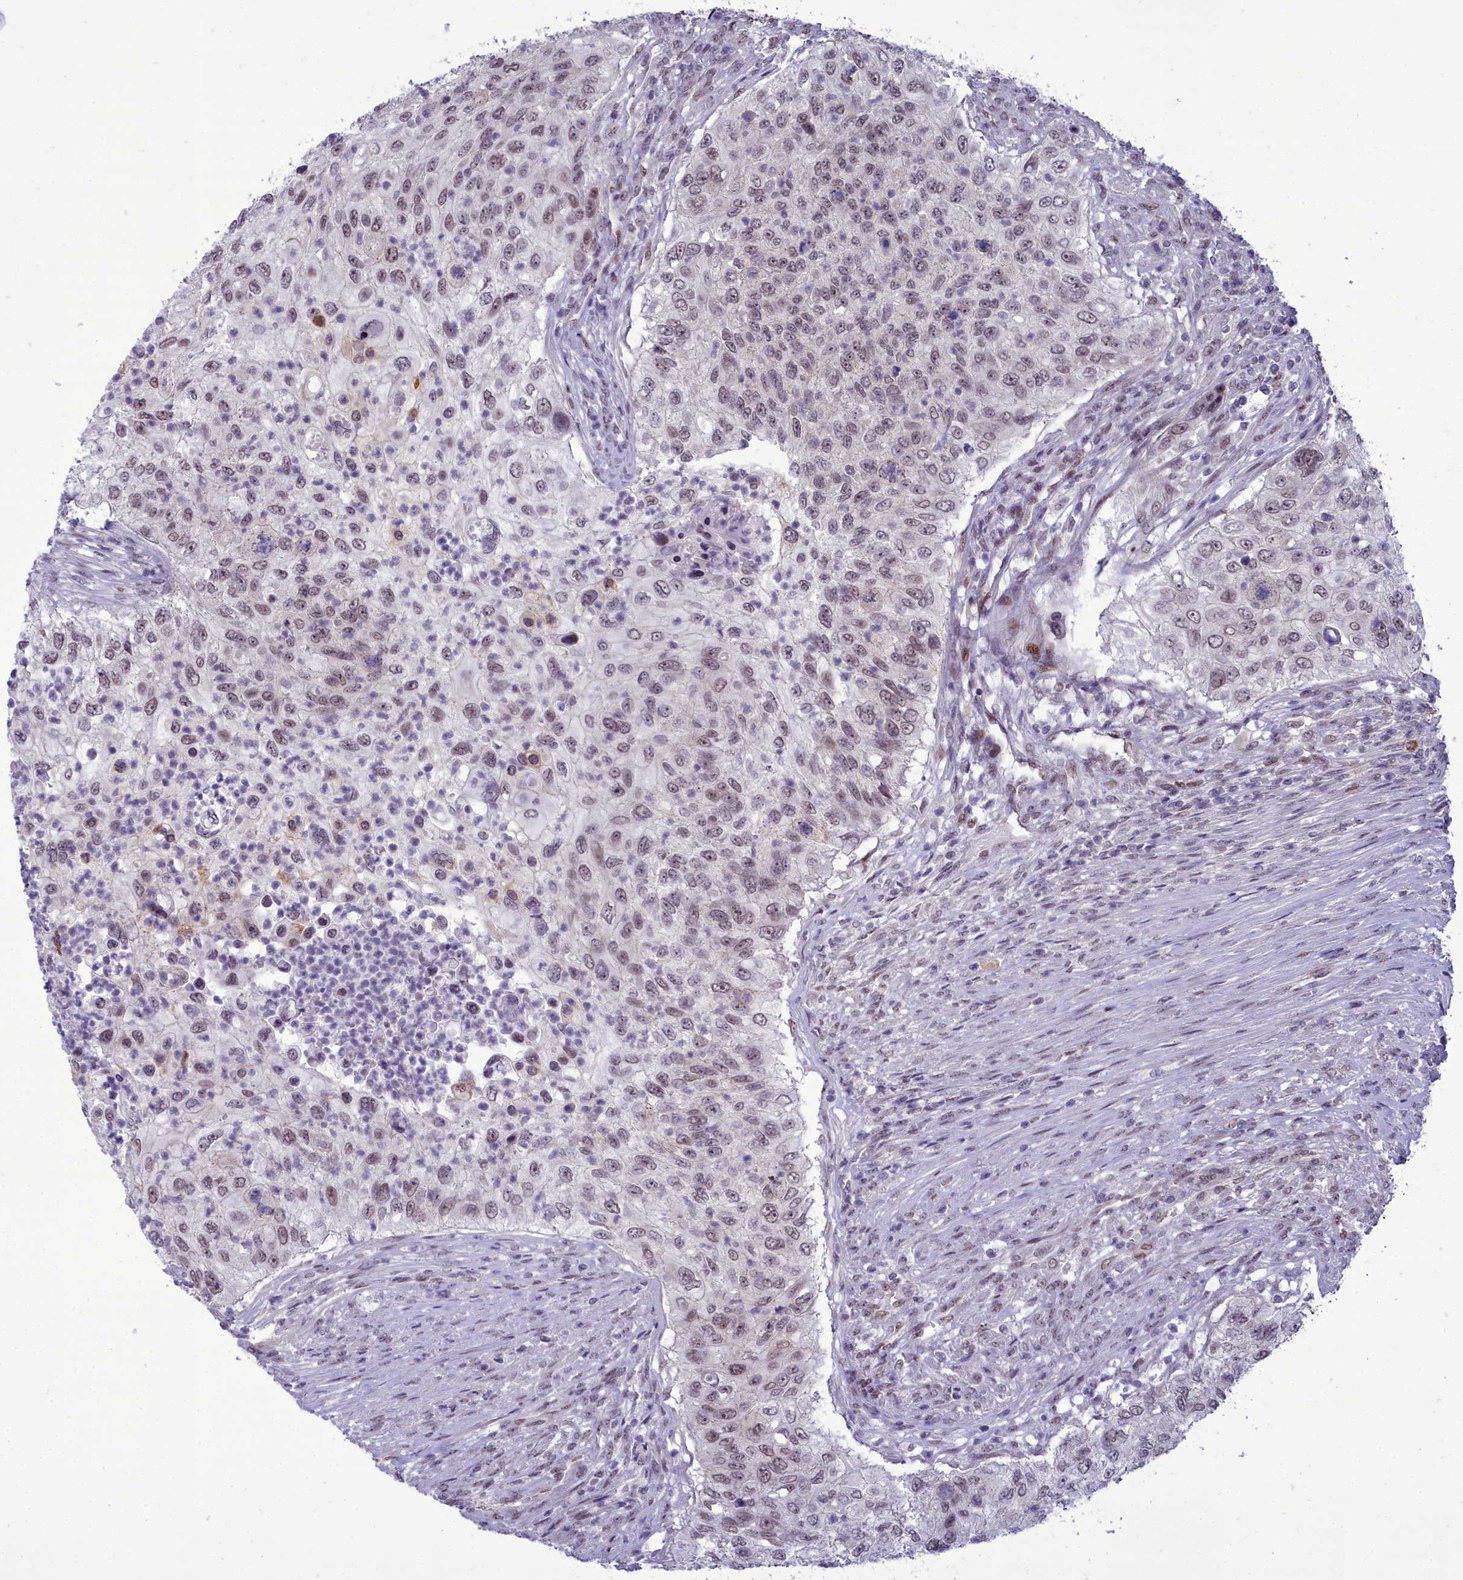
{"staining": {"intensity": "weak", "quantity": ">75%", "location": "nuclear"}, "tissue": "urothelial cancer", "cell_type": "Tumor cells", "image_type": "cancer", "snomed": [{"axis": "morphology", "description": "Urothelial carcinoma, High grade"}, {"axis": "topography", "description": "Urinary bladder"}], "caption": "Immunohistochemical staining of urothelial cancer exhibits low levels of weak nuclear positivity in approximately >75% of tumor cells.", "gene": "CEACAM19", "patient": {"sex": "female", "age": 60}}